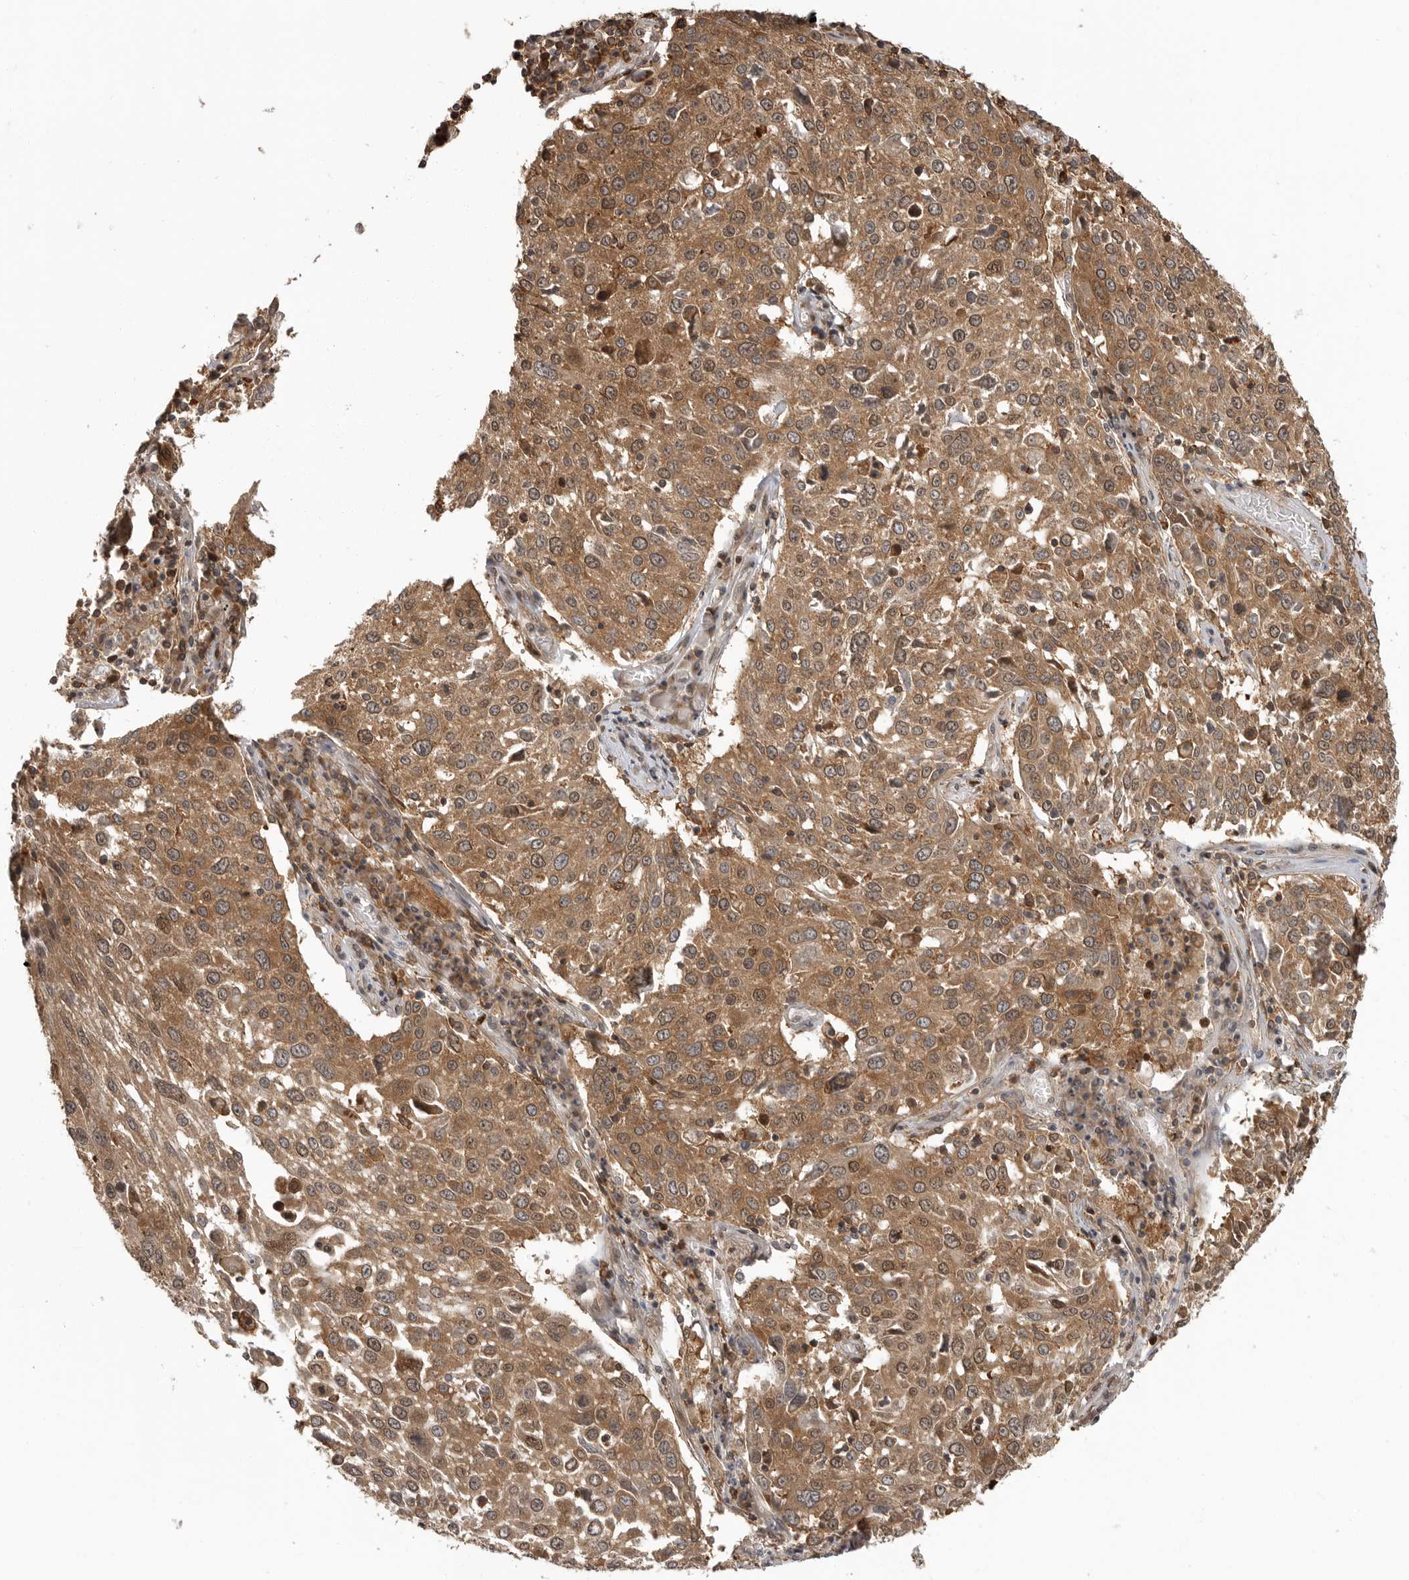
{"staining": {"intensity": "moderate", "quantity": ">75%", "location": "cytoplasmic/membranous,nuclear"}, "tissue": "lung cancer", "cell_type": "Tumor cells", "image_type": "cancer", "snomed": [{"axis": "morphology", "description": "Squamous cell carcinoma, NOS"}, {"axis": "topography", "description": "Lung"}], "caption": "Immunohistochemical staining of squamous cell carcinoma (lung) displays medium levels of moderate cytoplasmic/membranous and nuclear expression in approximately >75% of tumor cells.", "gene": "ERN1", "patient": {"sex": "male", "age": 65}}